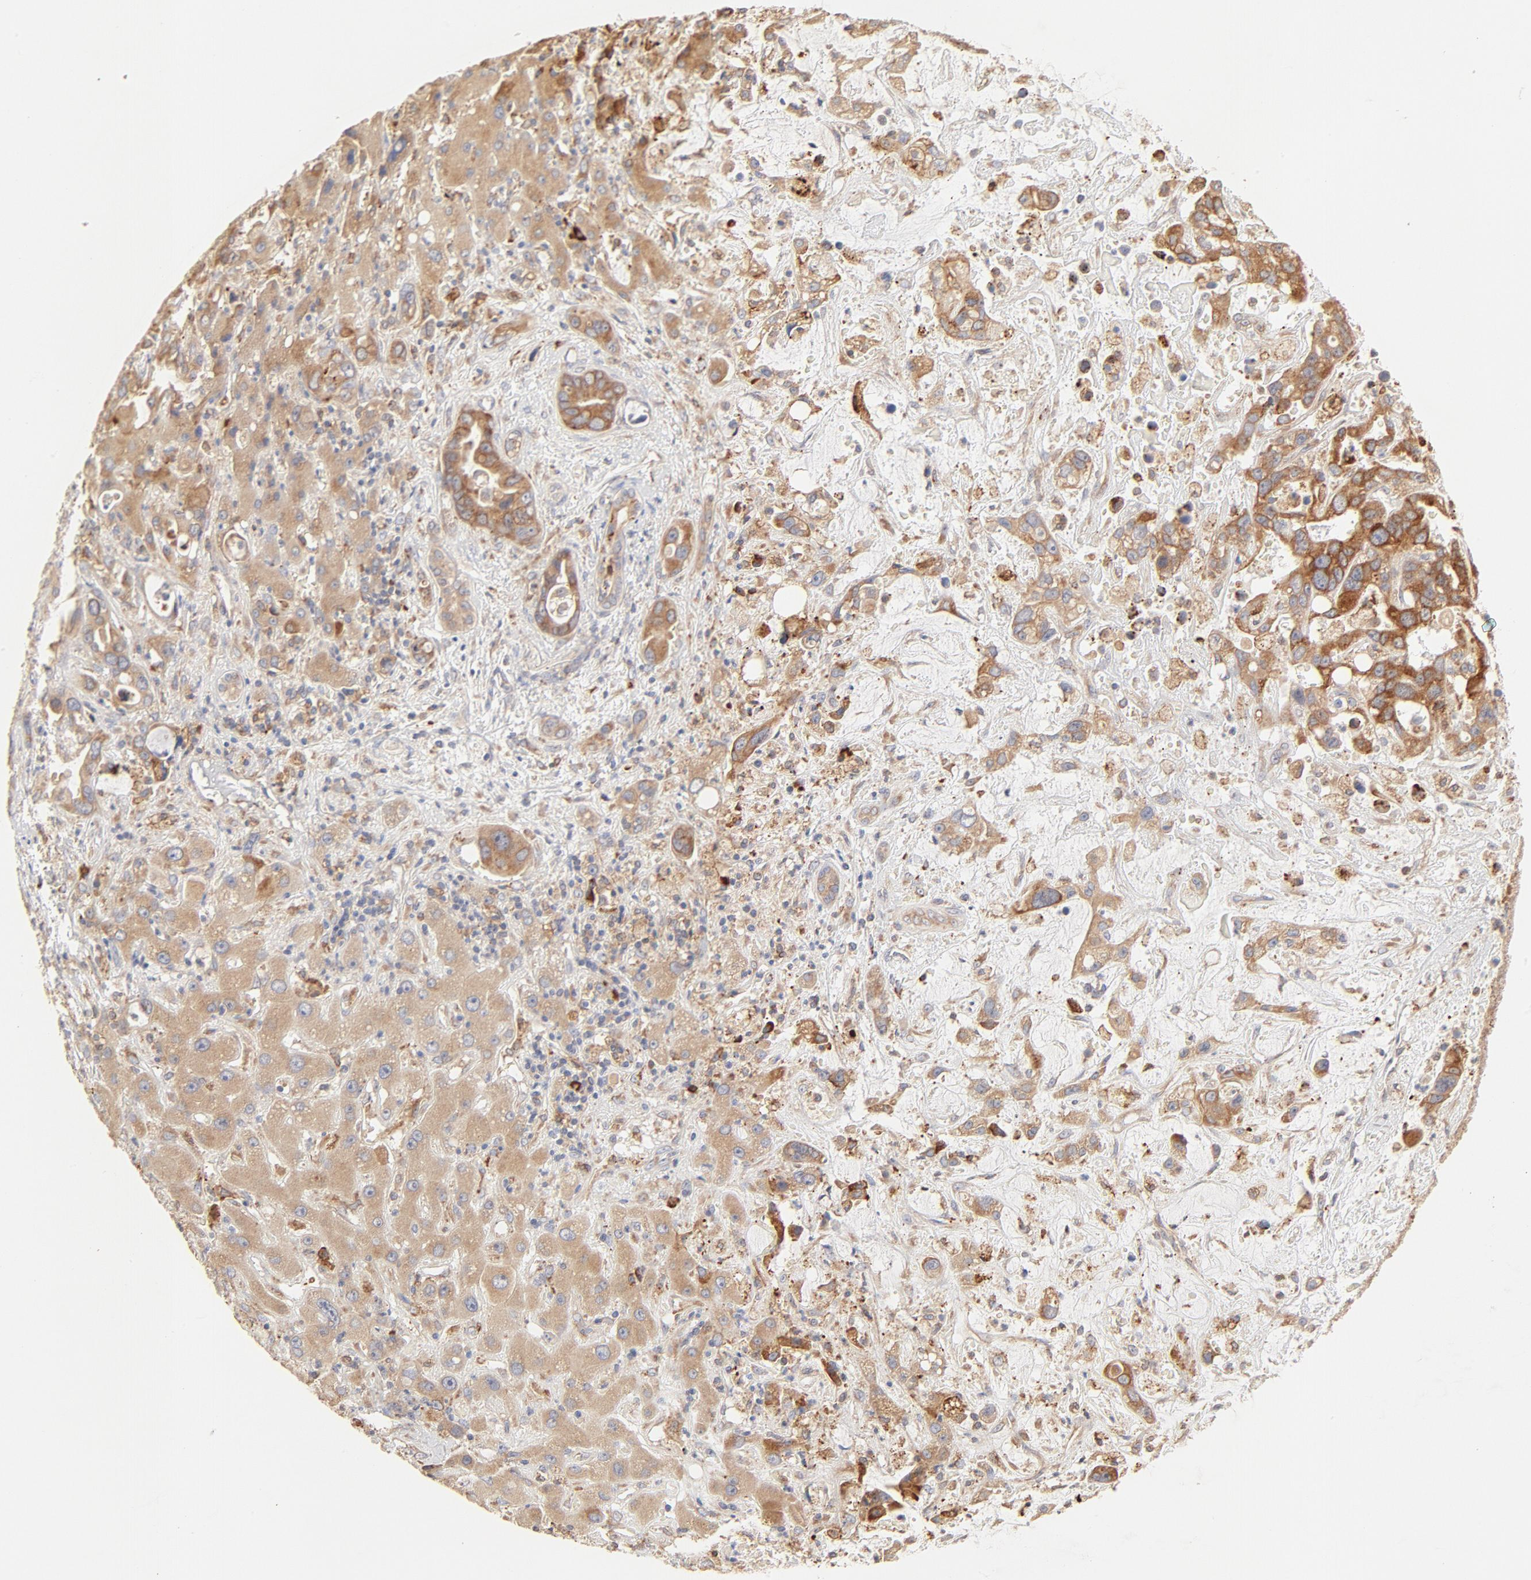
{"staining": {"intensity": "strong", "quantity": ">75%", "location": "cytoplasmic/membranous"}, "tissue": "liver cancer", "cell_type": "Tumor cells", "image_type": "cancer", "snomed": [{"axis": "morphology", "description": "Cholangiocarcinoma"}, {"axis": "topography", "description": "Liver"}], "caption": "Human liver cancer (cholangiocarcinoma) stained with a protein marker displays strong staining in tumor cells.", "gene": "PARP12", "patient": {"sex": "female", "age": 65}}